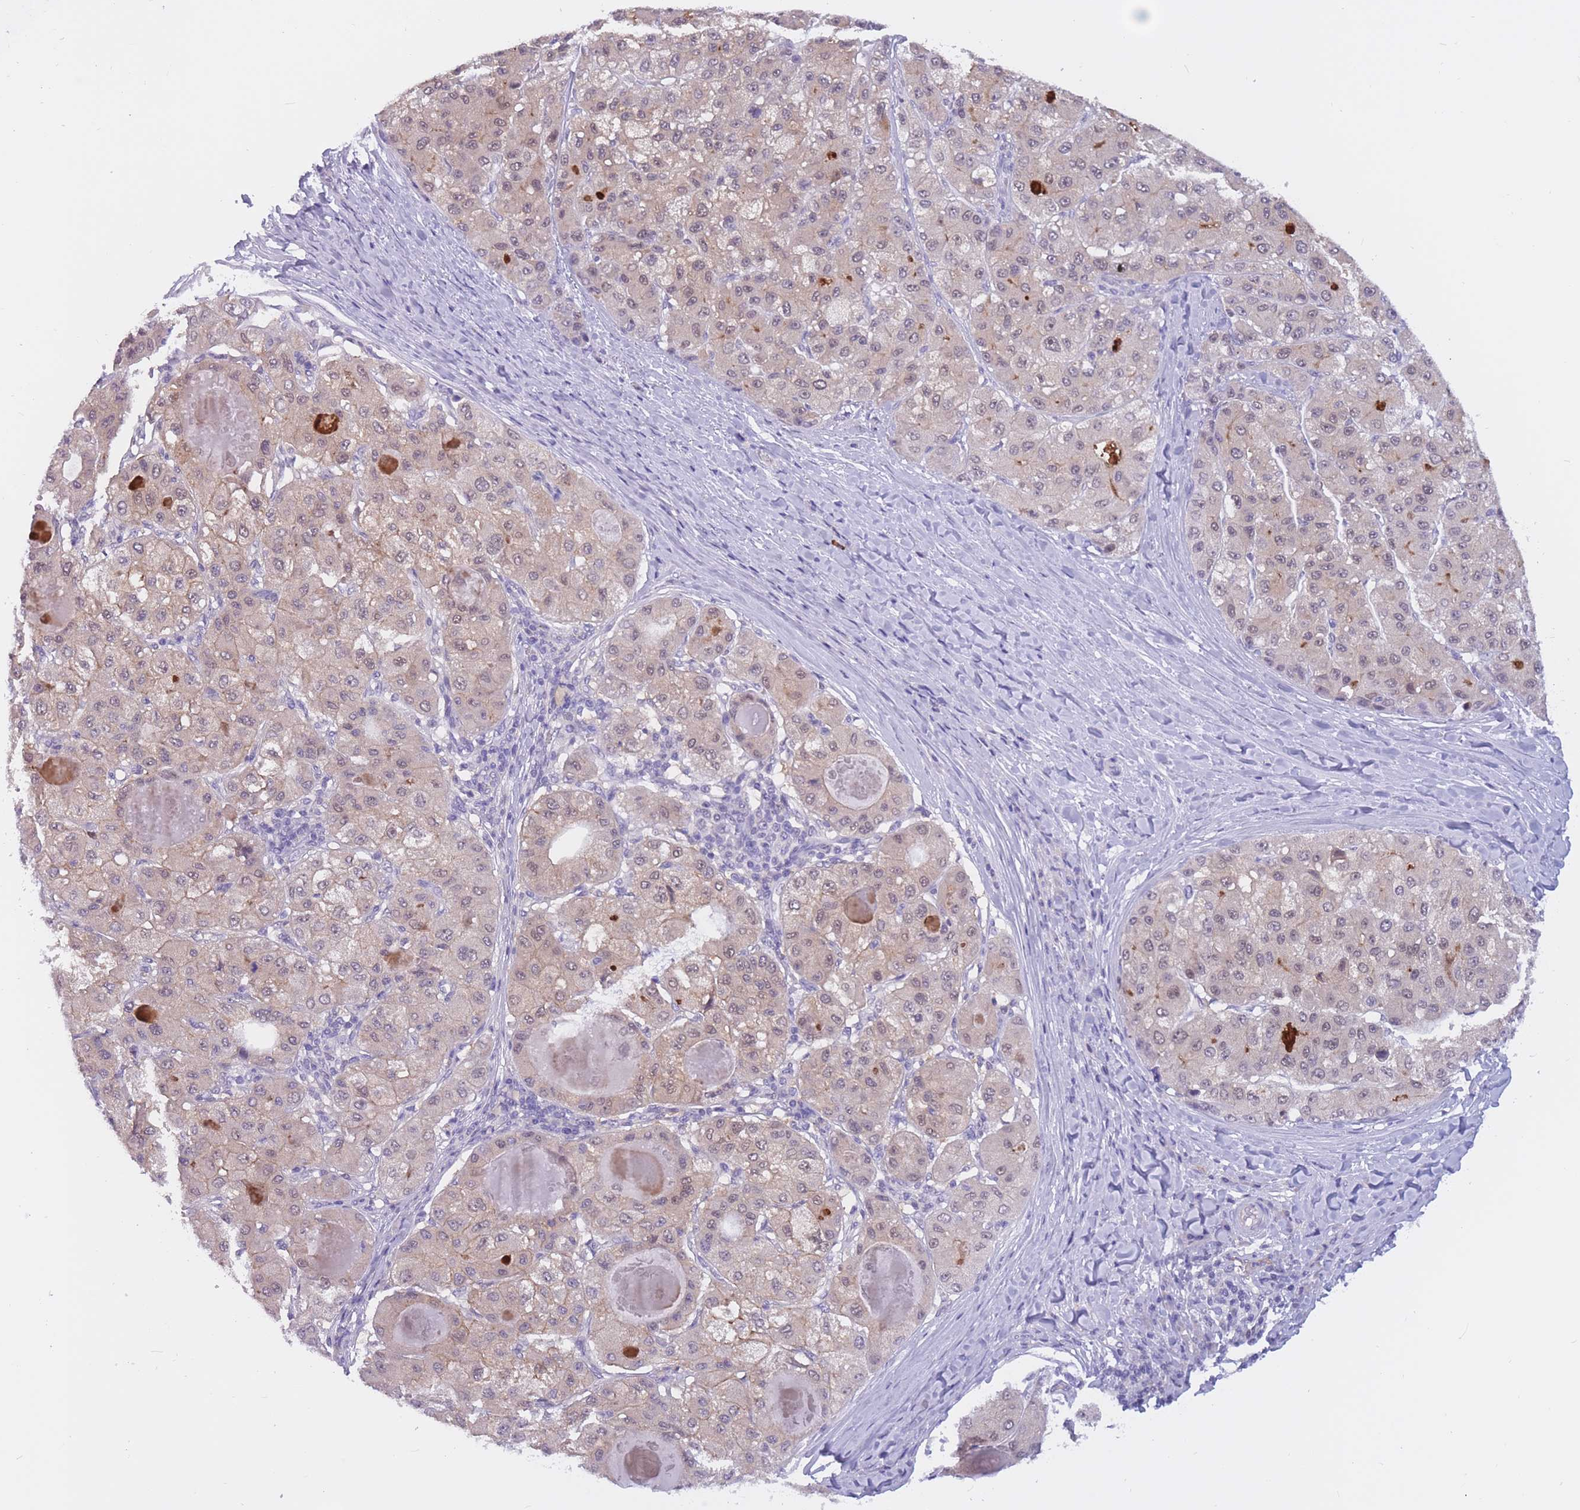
{"staining": {"intensity": "weak", "quantity": "<25%", "location": "nuclear"}, "tissue": "liver cancer", "cell_type": "Tumor cells", "image_type": "cancer", "snomed": [{"axis": "morphology", "description": "Carcinoma, Hepatocellular, NOS"}, {"axis": "topography", "description": "Liver"}], "caption": "Immunohistochemical staining of human hepatocellular carcinoma (liver) demonstrates no significant positivity in tumor cells.", "gene": "BOP1", "patient": {"sex": "male", "age": 80}}